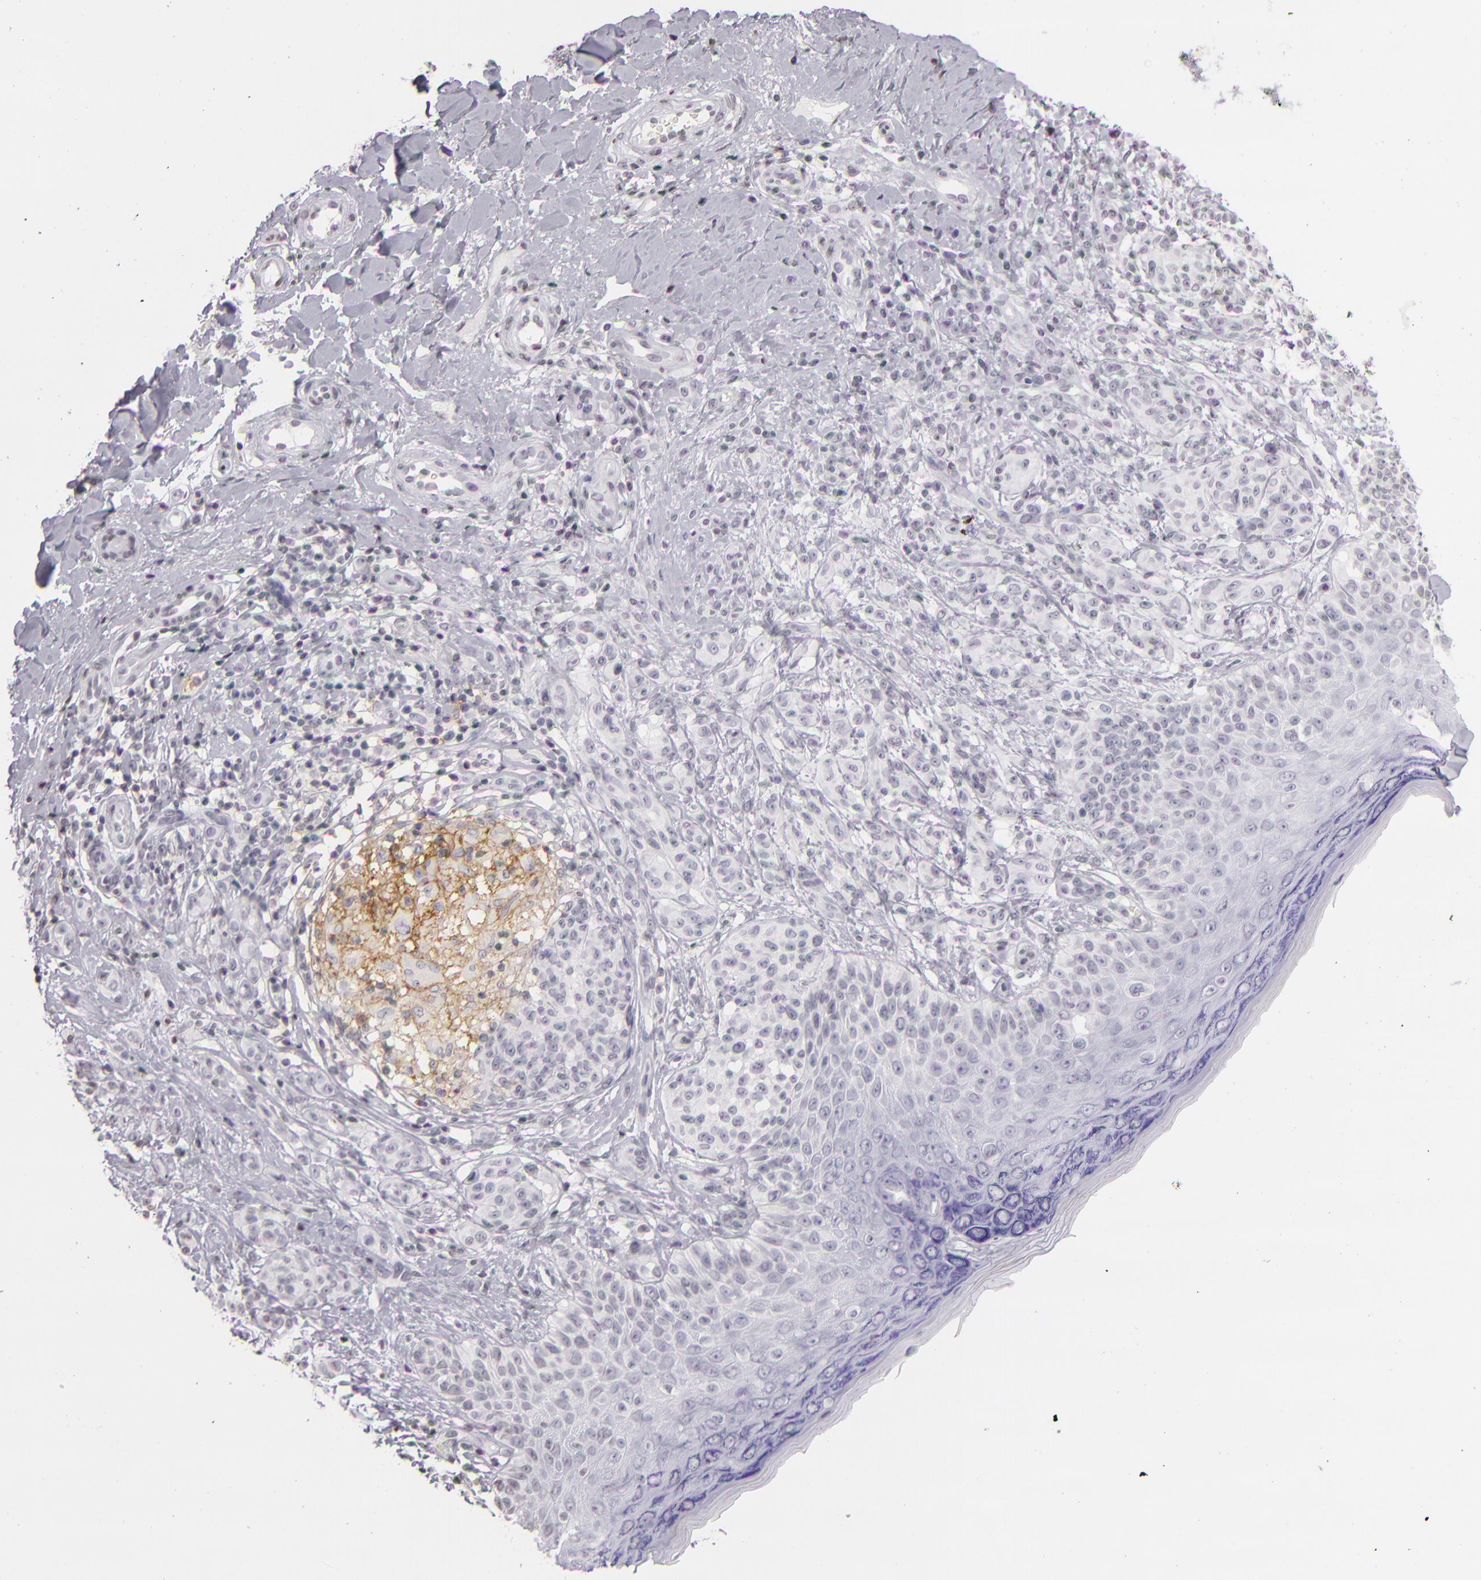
{"staining": {"intensity": "negative", "quantity": "none", "location": "none"}, "tissue": "melanoma", "cell_type": "Tumor cells", "image_type": "cancer", "snomed": [{"axis": "morphology", "description": "Malignant melanoma, NOS"}, {"axis": "topography", "description": "Skin"}], "caption": "Histopathology image shows no protein staining in tumor cells of malignant melanoma tissue.", "gene": "CD40", "patient": {"sex": "male", "age": 57}}